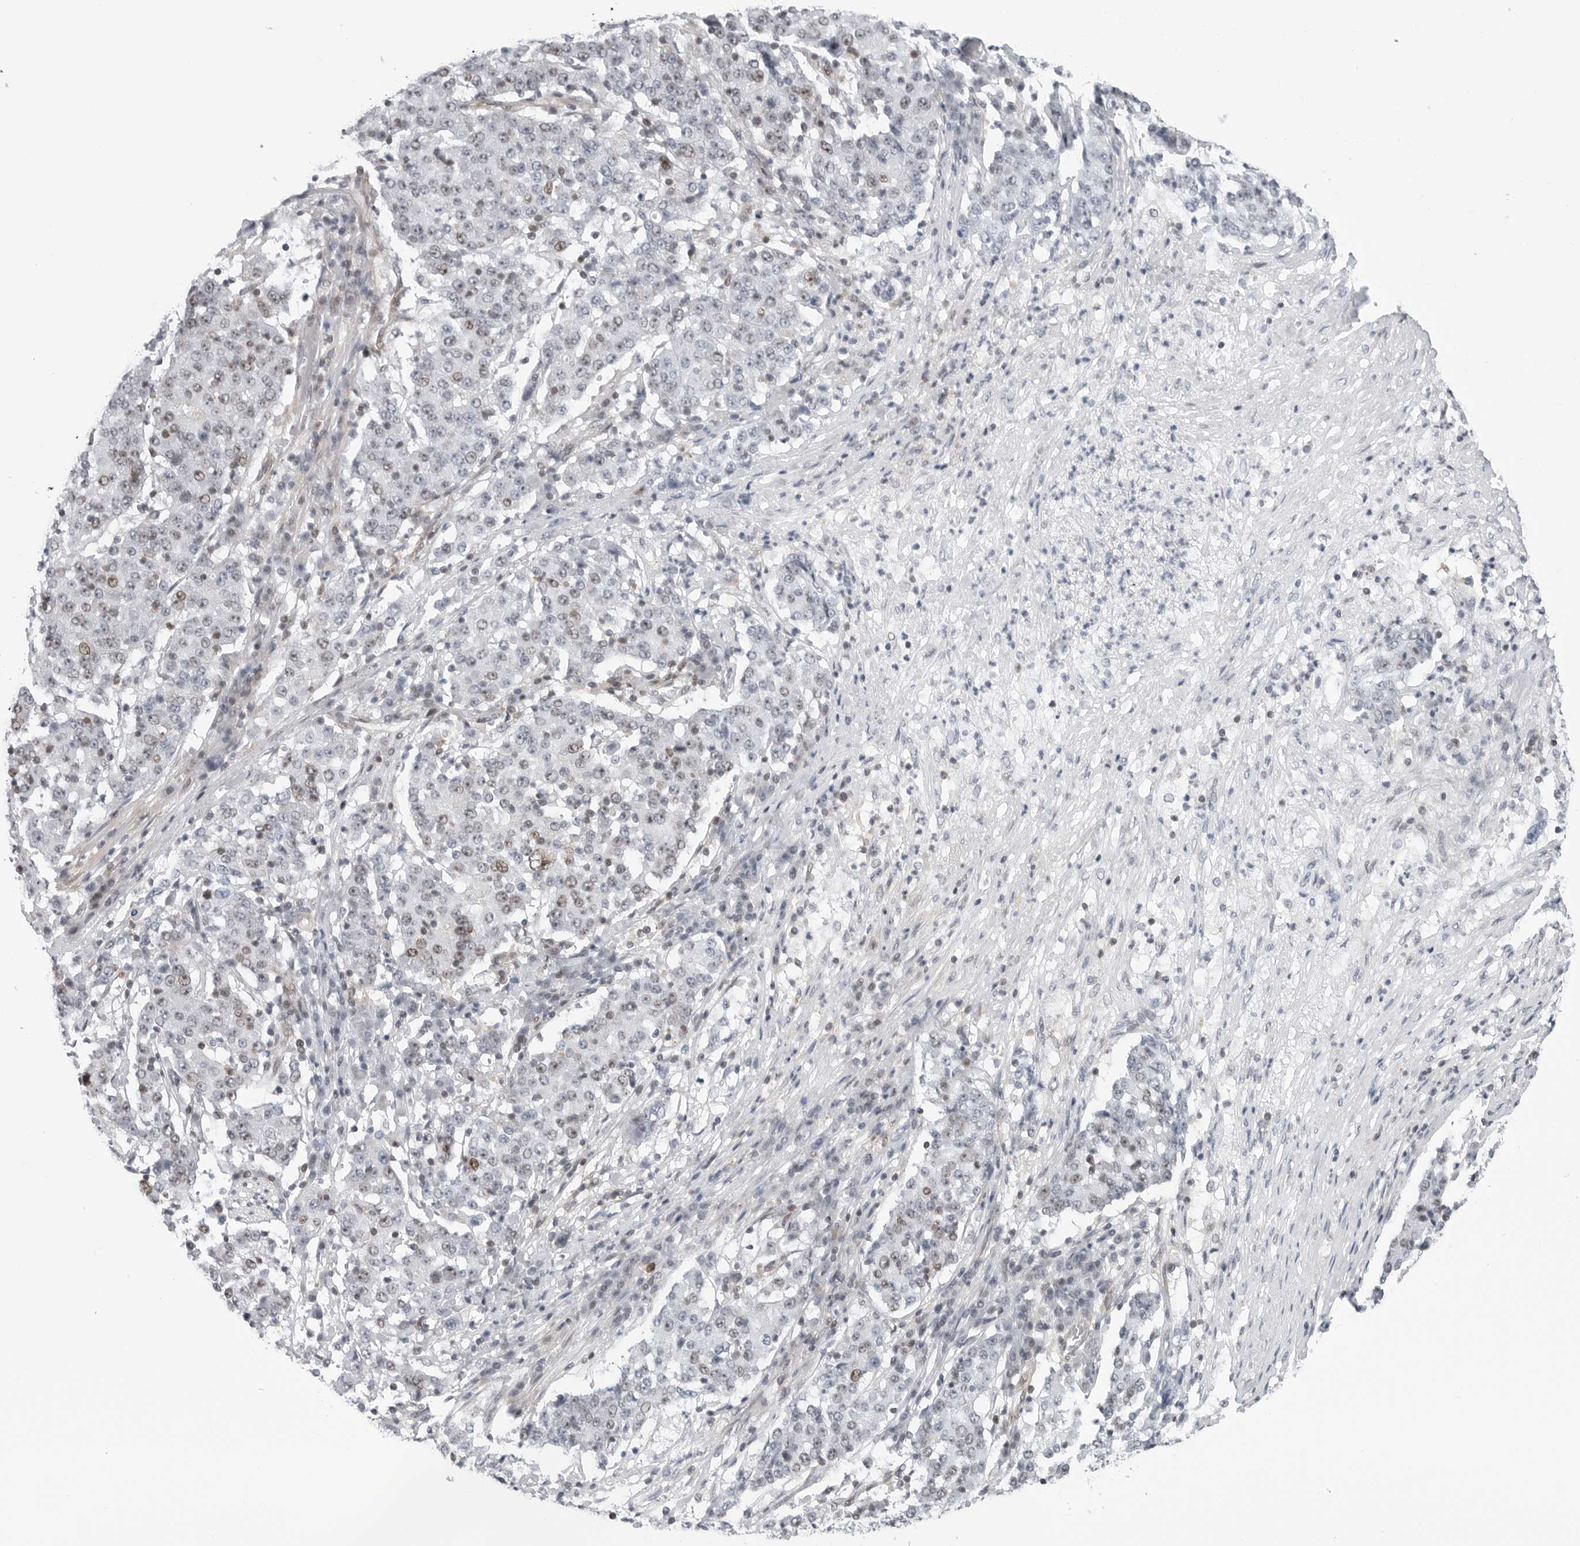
{"staining": {"intensity": "weak", "quantity": "<25%", "location": "cytoplasmic/membranous"}, "tissue": "stomach cancer", "cell_type": "Tumor cells", "image_type": "cancer", "snomed": [{"axis": "morphology", "description": "Adenocarcinoma, NOS"}, {"axis": "topography", "description": "Stomach"}], "caption": "IHC micrograph of neoplastic tissue: adenocarcinoma (stomach) stained with DAB (3,3'-diaminobenzidine) displays no significant protein expression in tumor cells.", "gene": "FAM135B", "patient": {"sex": "male", "age": 59}}